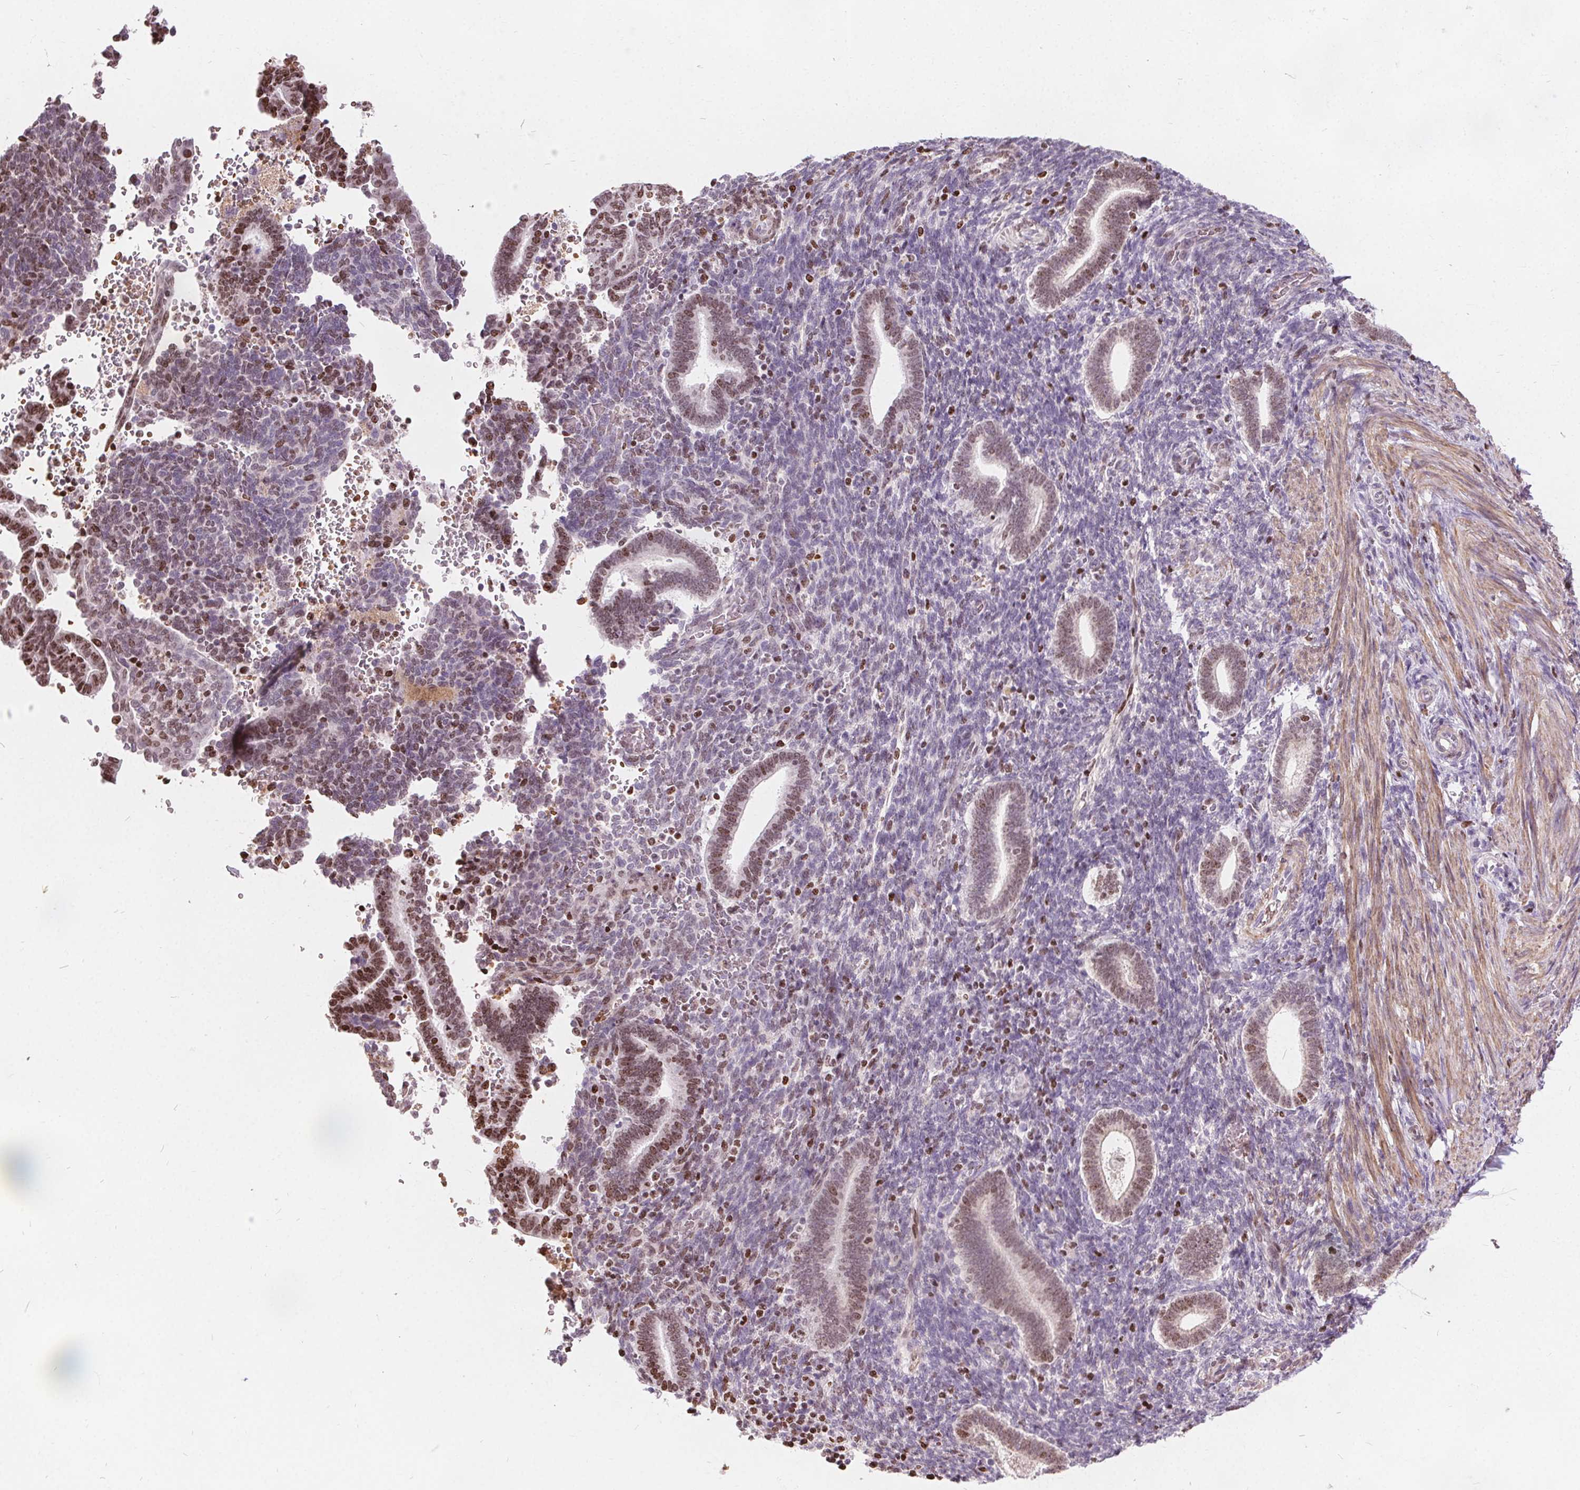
{"staining": {"intensity": "negative", "quantity": "none", "location": "none"}, "tissue": "endometrium", "cell_type": "Cells in endometrial stroma", "image_type": "normal", "snomed": [{"axis": "morphology", "description": "Normal tissue, NOS"}, {"axis": "topography", "description": "Endometrium"}], "caption": "Immunohistochemistry of normal human endometrium exhibits no expression in cells in endometrial stroma. (Immunohistochemistry (ihc), brightfield microscopy, high magnification).", "gene": "ISLR2", "patient": {"sex": "female", "age": 34}}